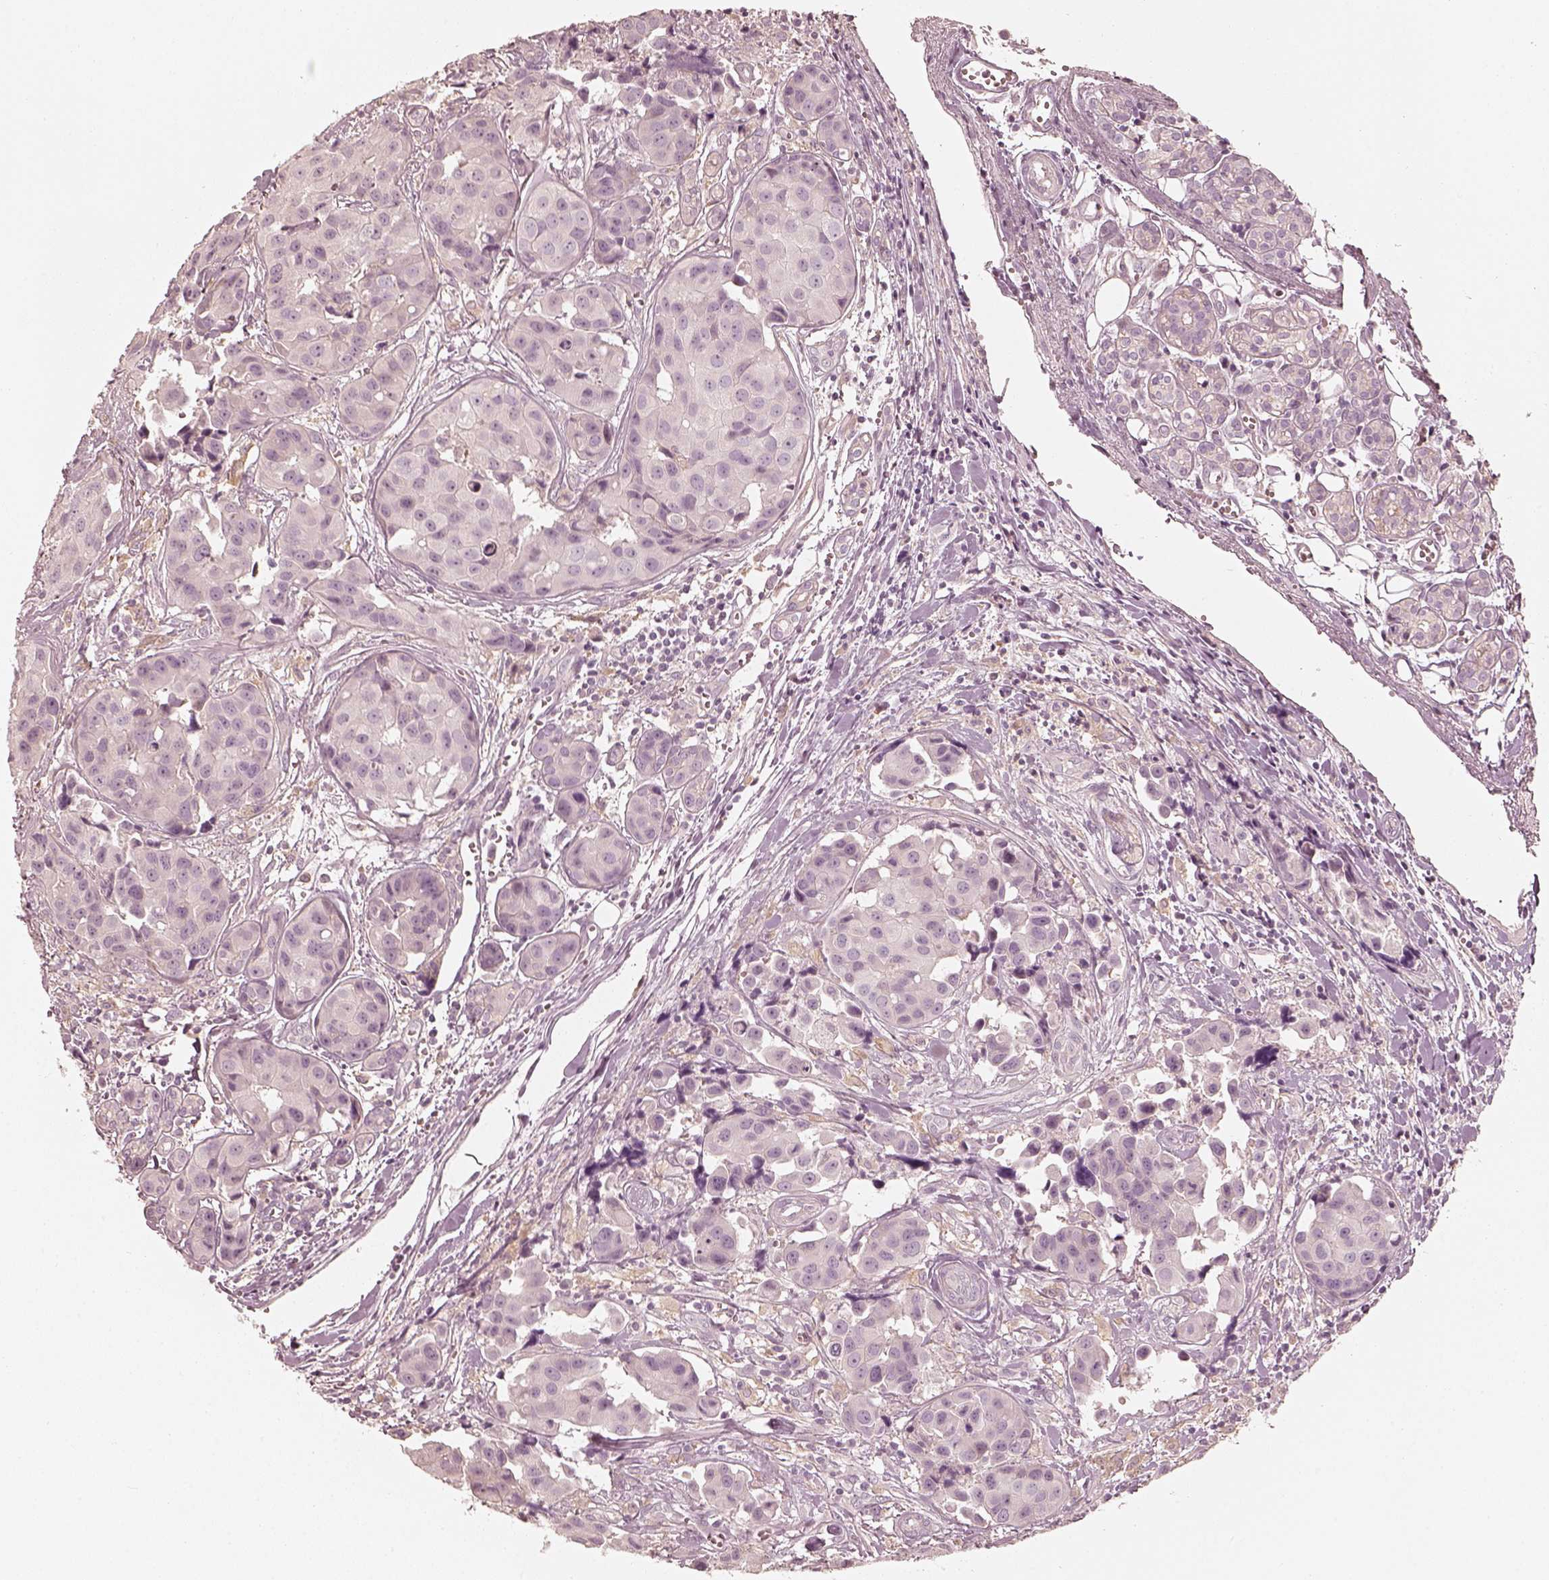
{"staining": {"intensity": "negative", "quantity": "none", "location": "none"}, "tissue": "head and neck cancer", "cell_type": "Tumor cells", "image_type": "cancer", "snomed": [{"axis": "morphology", "description": "Adenocarcinoma, NOS"}, {"axis": "topography", "description": "Head-Neck"}], "caption": "IHC micrograph of neoplastic tissue: head and neck cancer (adenocarcinoma) stained with DAB (3,3'-diaminobenzidine) shows no significant protein positivity in tumor cells.", "gene": "FMNL2", "patient": {"sex": "male", "age": 76}}